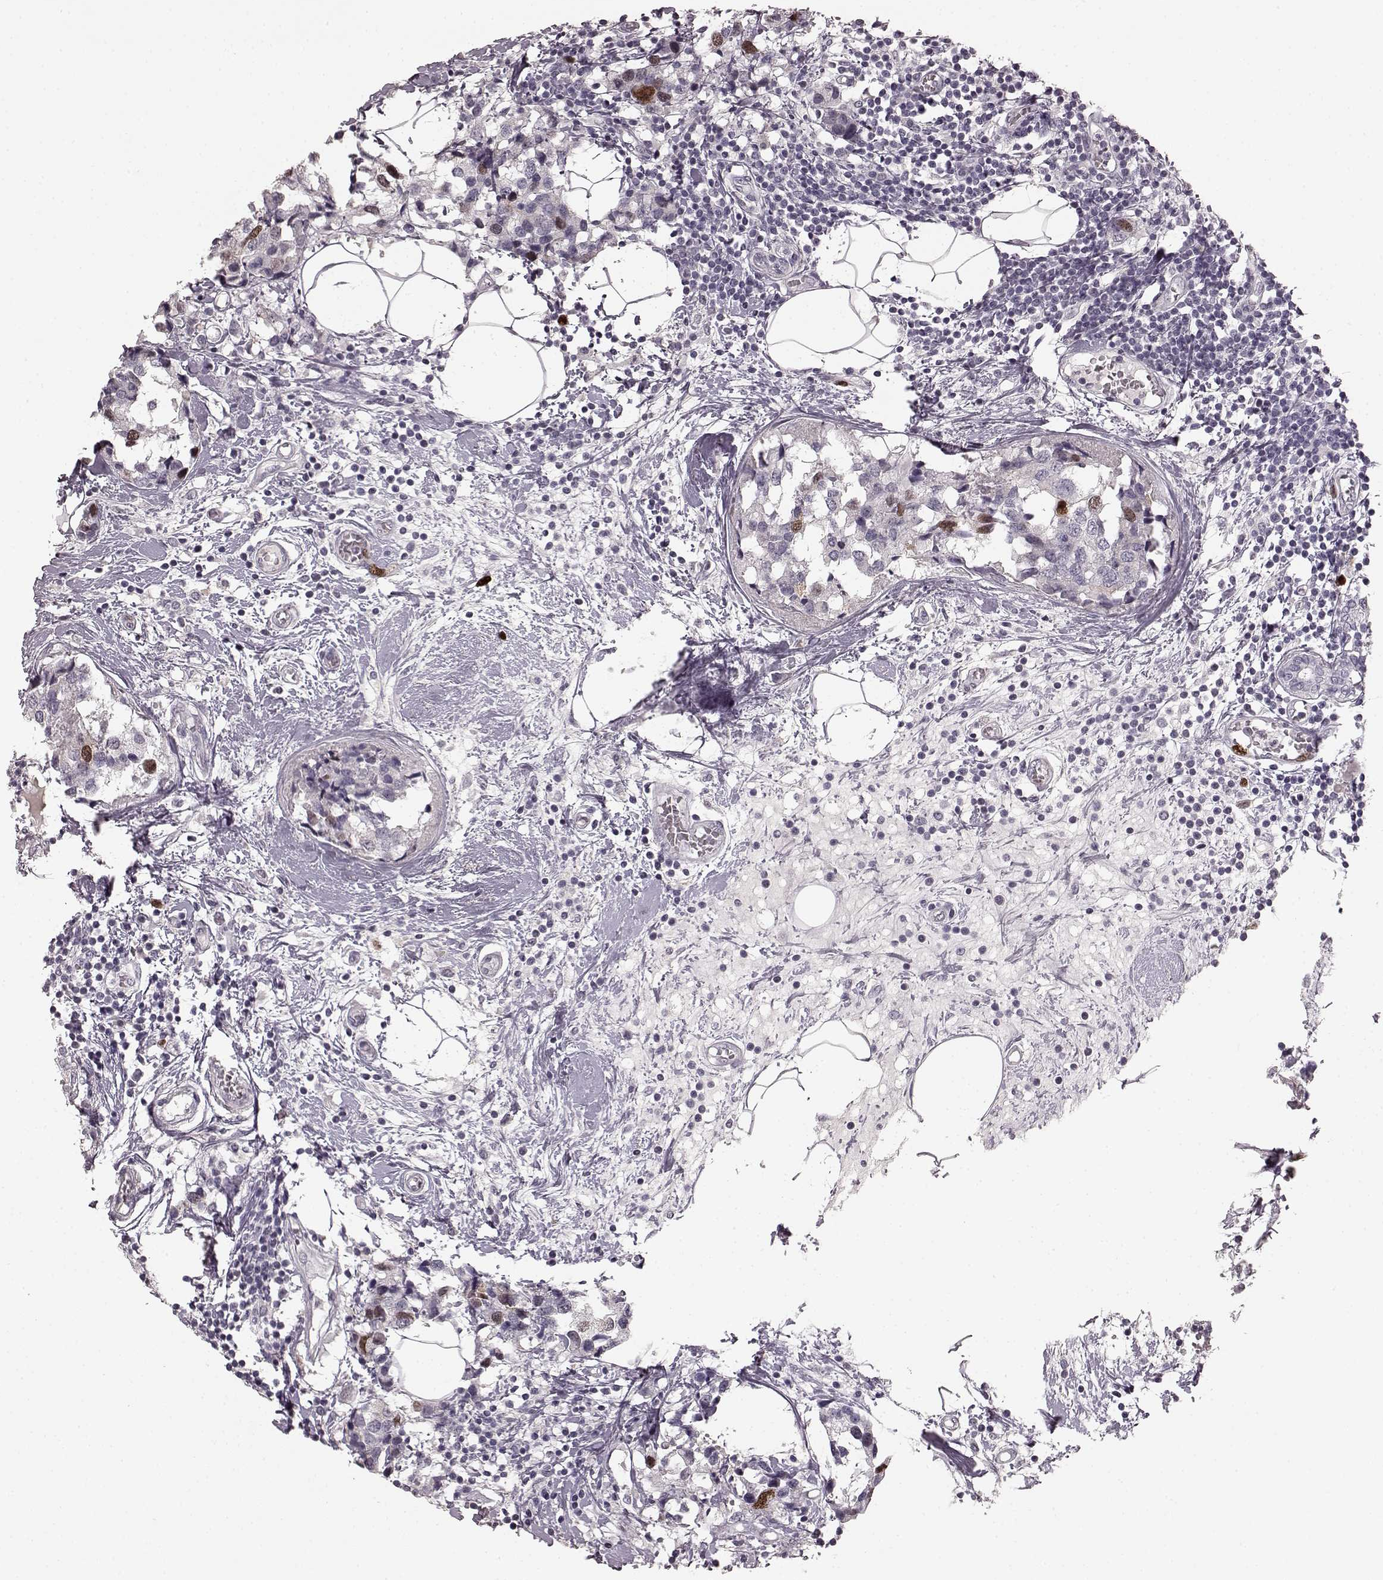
{"staining": {"intensity": "moderate", "quantity": "<25%", "location": "nuclear"}, "tissue": "breast cancer", "cell_type": "Tumor cells", "image_type": "cancer", "snomed": [{"axis": "morphology", "description": "Lobular carcinoma"}, {"axis": "topography", "description": "Breast"}], "caption": "High-power microscopy captured an IHC histopathology image of breast lobular carcinoma, revealing moderate nuclear positivity in about <25% of tumor cells. The staining was performed using DAB (3,3'-diaminobenzidine), with brown indicating positive protein expression. Nuclei are stained blue with hematoxylin.", "gene": "CCNA2", "patient": {"sex": "female", "age": 59}}